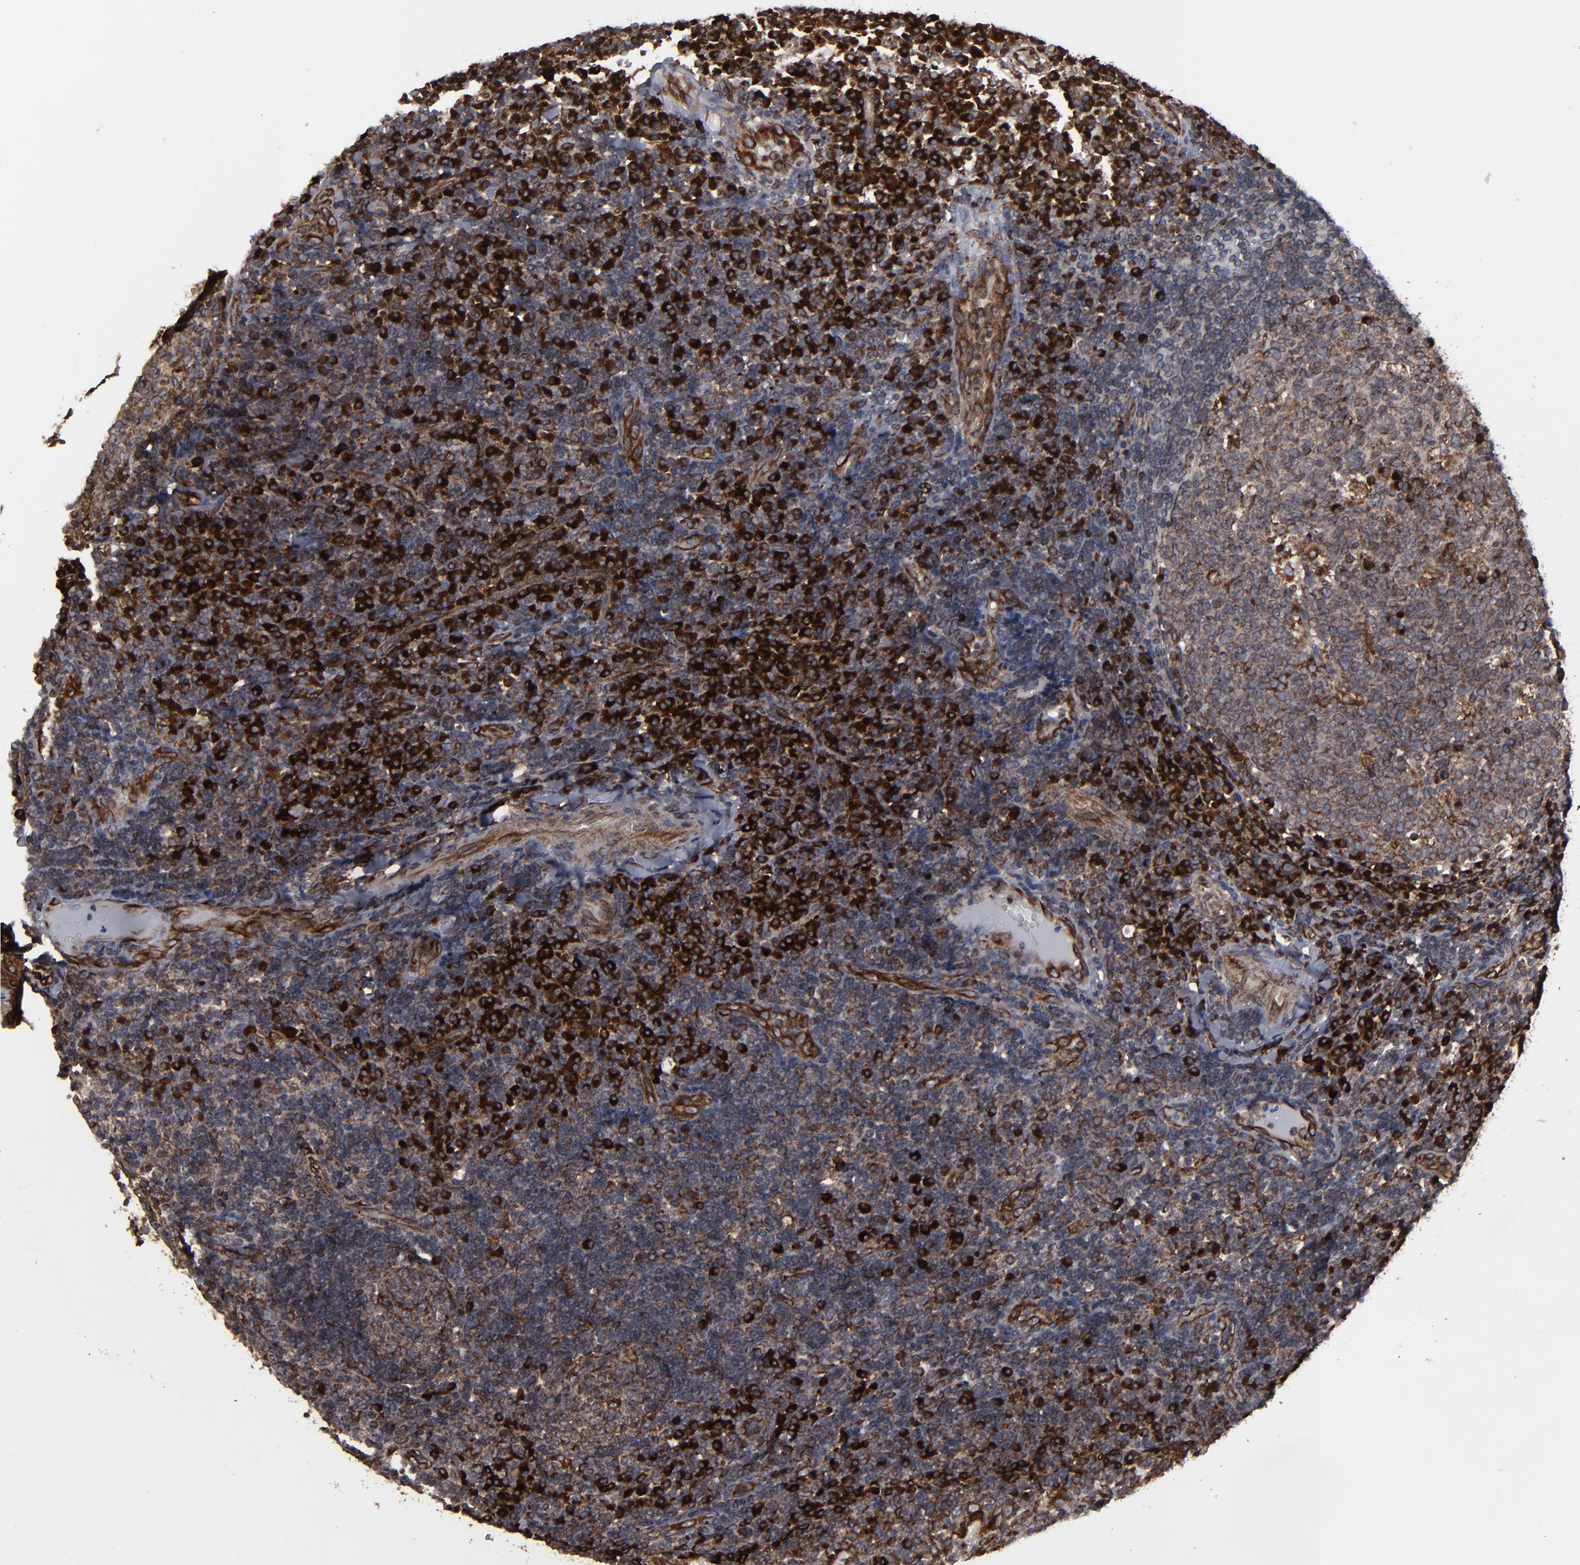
{"staining": {"intensity": "moderate", "quantity": "<25%", "location": "cytoplasmic/membranous"}, "tissue": "tonsil", "cell_type": "Germinal center cells", "image_type": "normal", "snomed": [{"axis": "morphology", "description": "Normal tissue, NOS"}, {"axis": "topography", "description": "Tonsil"}], "caption": "Brown immunohistochemical staining in benign tonsil displays moderate cytoplasmic/membranous positivity in approximately <25% of germinal center cells. Nuclei are stained in blue.", "gene": "CNIH1", "patient": {"sex": "female", "age": 40}}